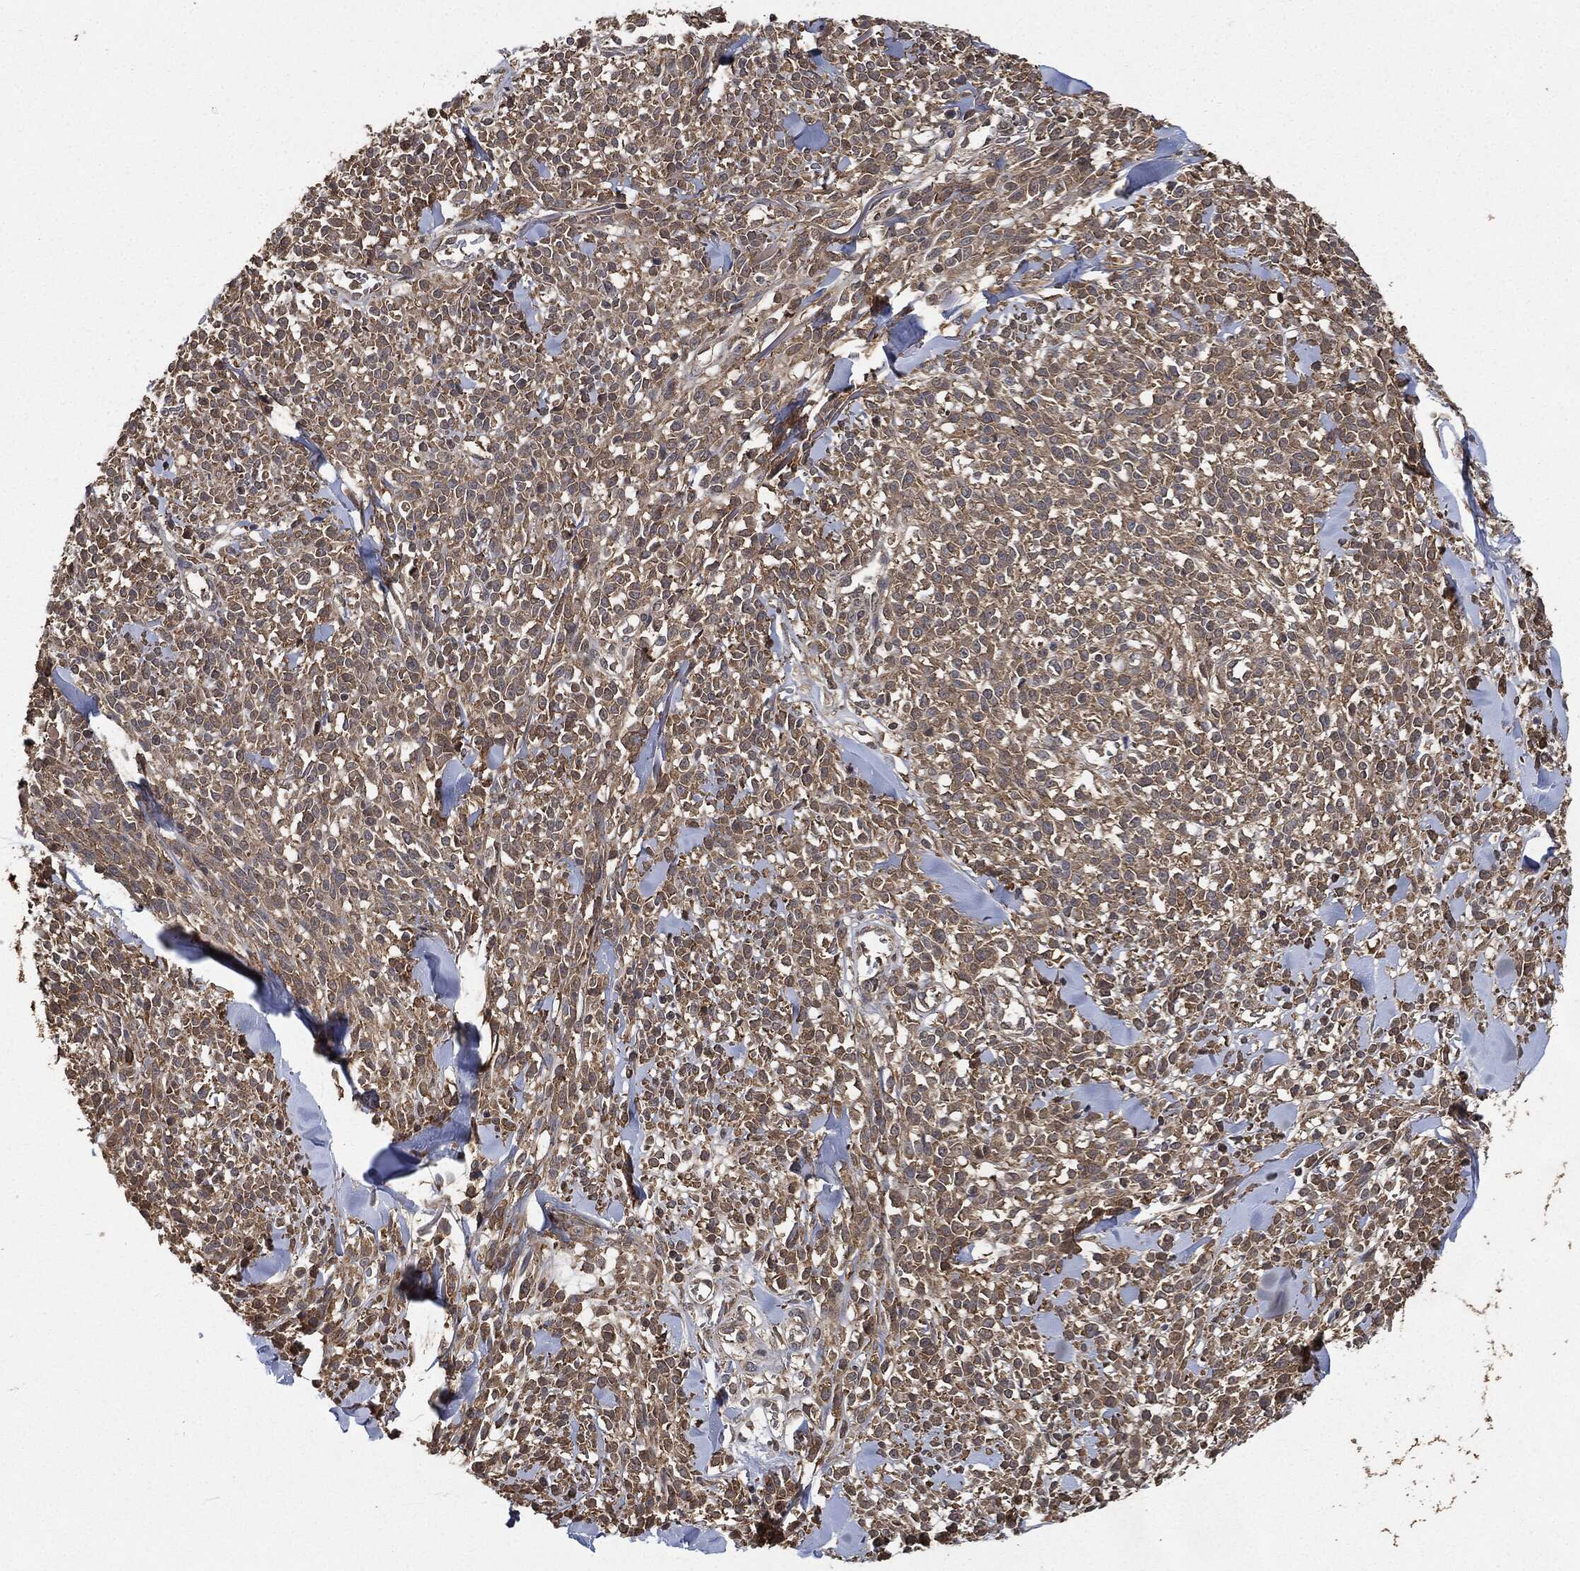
{"staining": {"intensity": "weak", "quantity": ">75%", "location": "cytoplasmic/membranous"}, "tissue": "melanoma", "cell_type": "Tumor cells", "image_type": "cancer", "snomed": [{"axis": "morphology", "description": "Malignant melanoma, NOS"}, {"axis": "topography", "description": "Skin"}, {"axis": "topography", "description": "Skin of trunk"}], "caption": "Human malignant melanoma stained for a protein (brown) displays weak cytoplasmic/membranous positive positivity in about >75% of tumor cells.", "gene": "BRAF", "patient": {"sex": "male", "age": 74}}